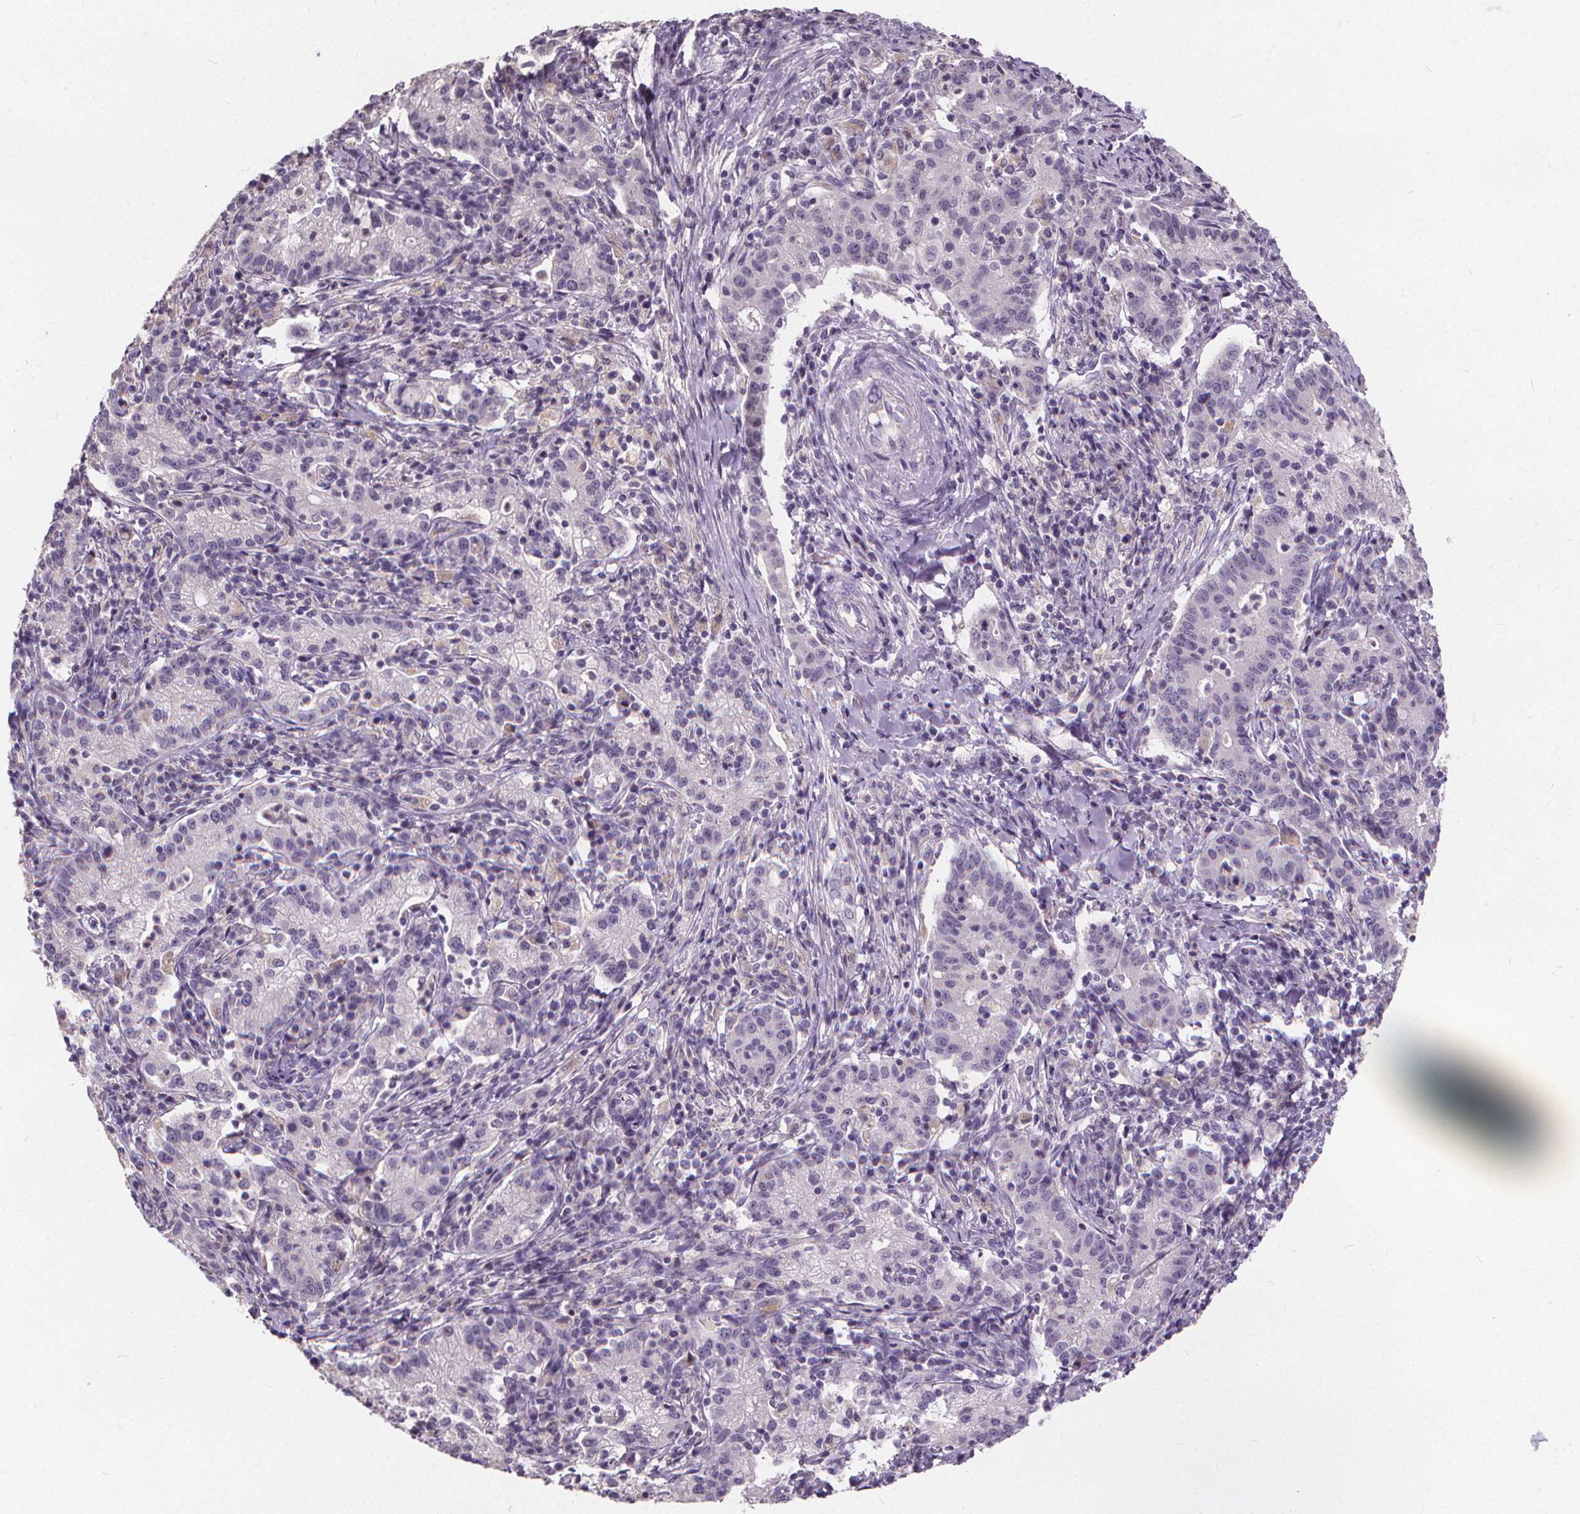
{"staining": {"intensity": "negative", "quantity": "none", "location": "none"}, "tissue": "cervical cancer", "cell_type": "Tumor cells", "image_type": "cancer", "snomed": [{"axis": "morphology", "description": "Normal tissue, NOS"}, {"axis": "morphology", "description": "Adenocarcinoma, NOS"}, {"axis": "topography", "description": "Cervix"}], "caption": "Tumor cells show no significant protein expression in cervical cancer (adenocarcinoma). (DAB (3,3'-diaminobenzidine) immunohistochemistry, high magnification).", "gene": "ATP6V1D", "patient": {"sex": "female", "age": 44}}